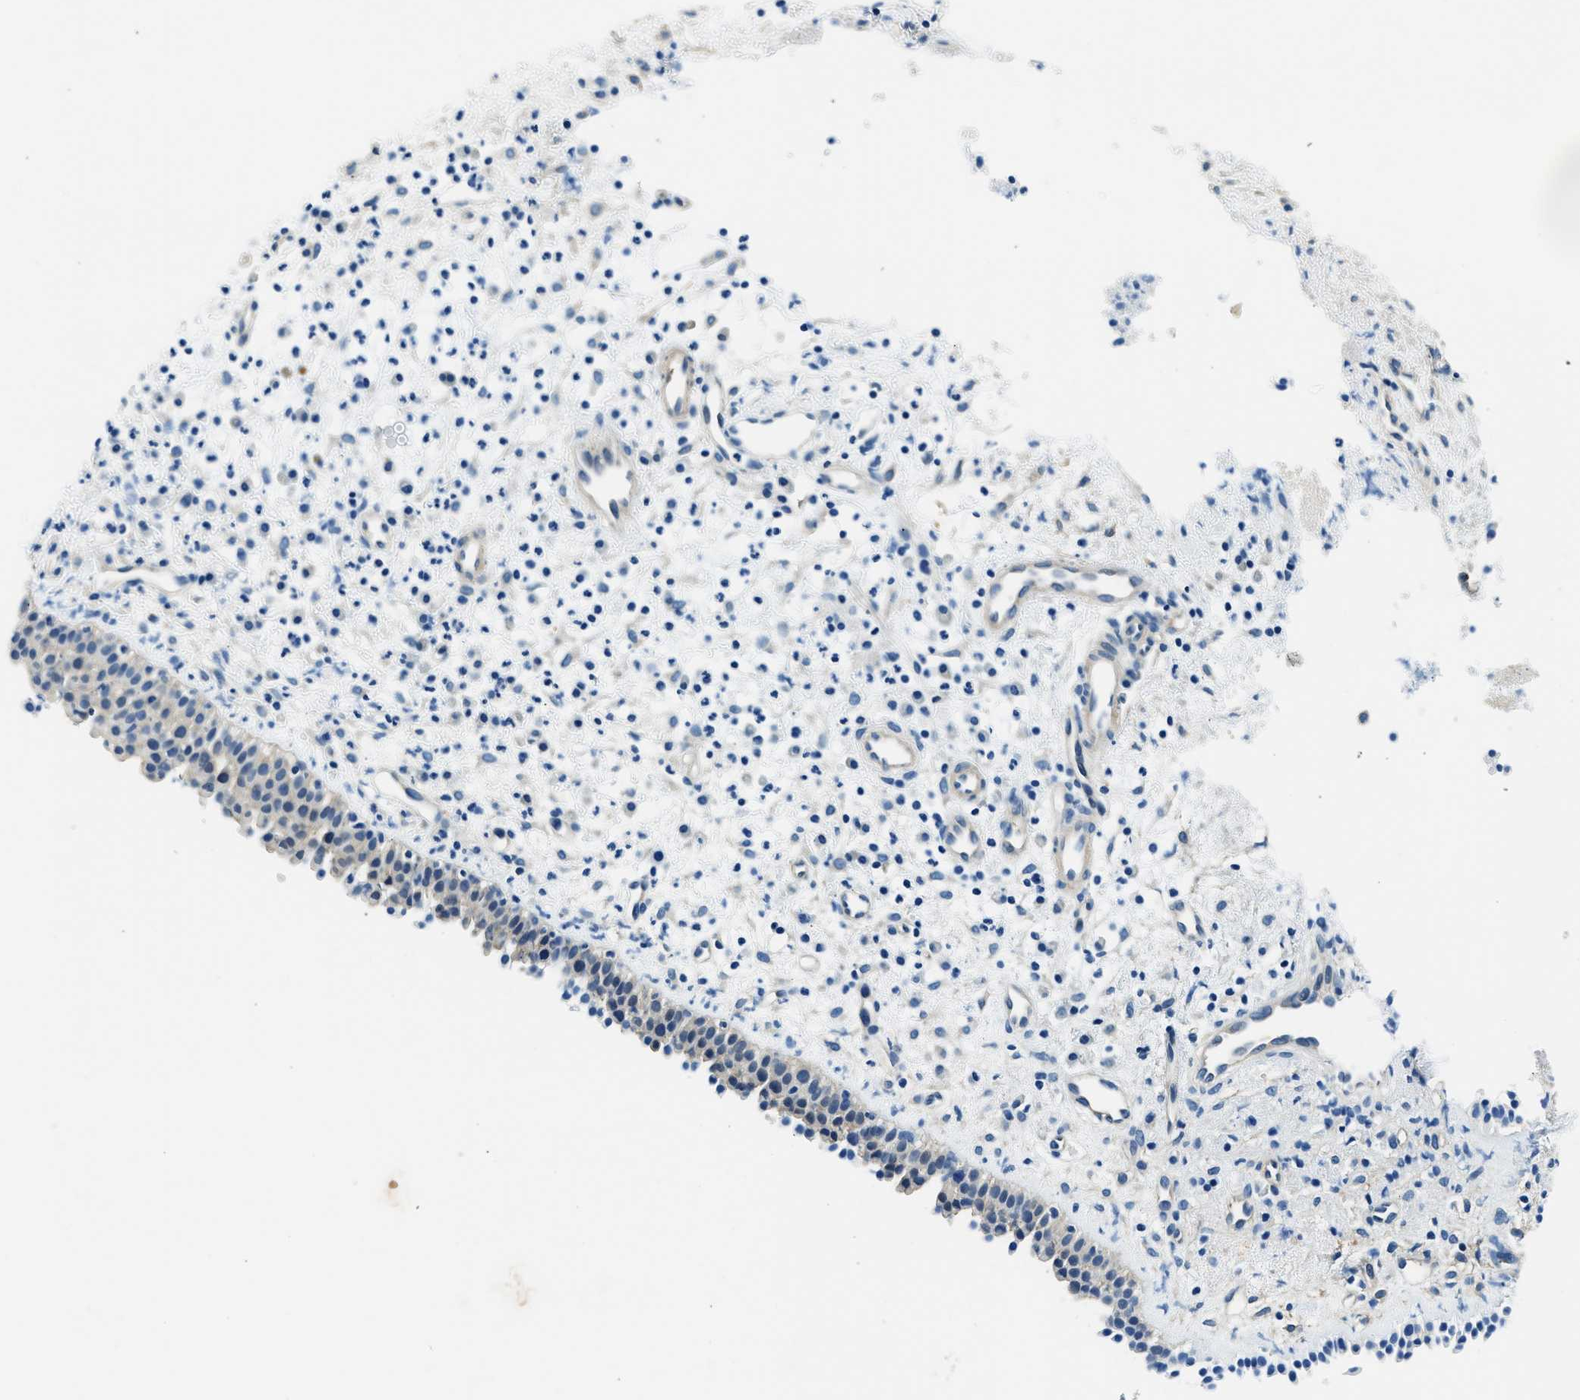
{"staining": {"intensity": "moderate", "quantity": "25%-75%", "location": "cytoplasmic/membranous"}, "tissue": "nasopharynx", "cell_type": "Respiratory epithelial cells", "image_type": "normal", "snomed": [{"axis": "morphology", "description": "Normal tissue, NOS"}, {"axis": "topography", "description": "Nasopharynx"}], "caption": "Protein positivity by immunohistochemistry demonstrates moderate cytoplasmic/membranous positivity in about 25%-75% of respiratory epithelial cells in unremarkable nasopharynx.", "gene": "TWF1", "patient": {"sex": "male", "age": 21}}